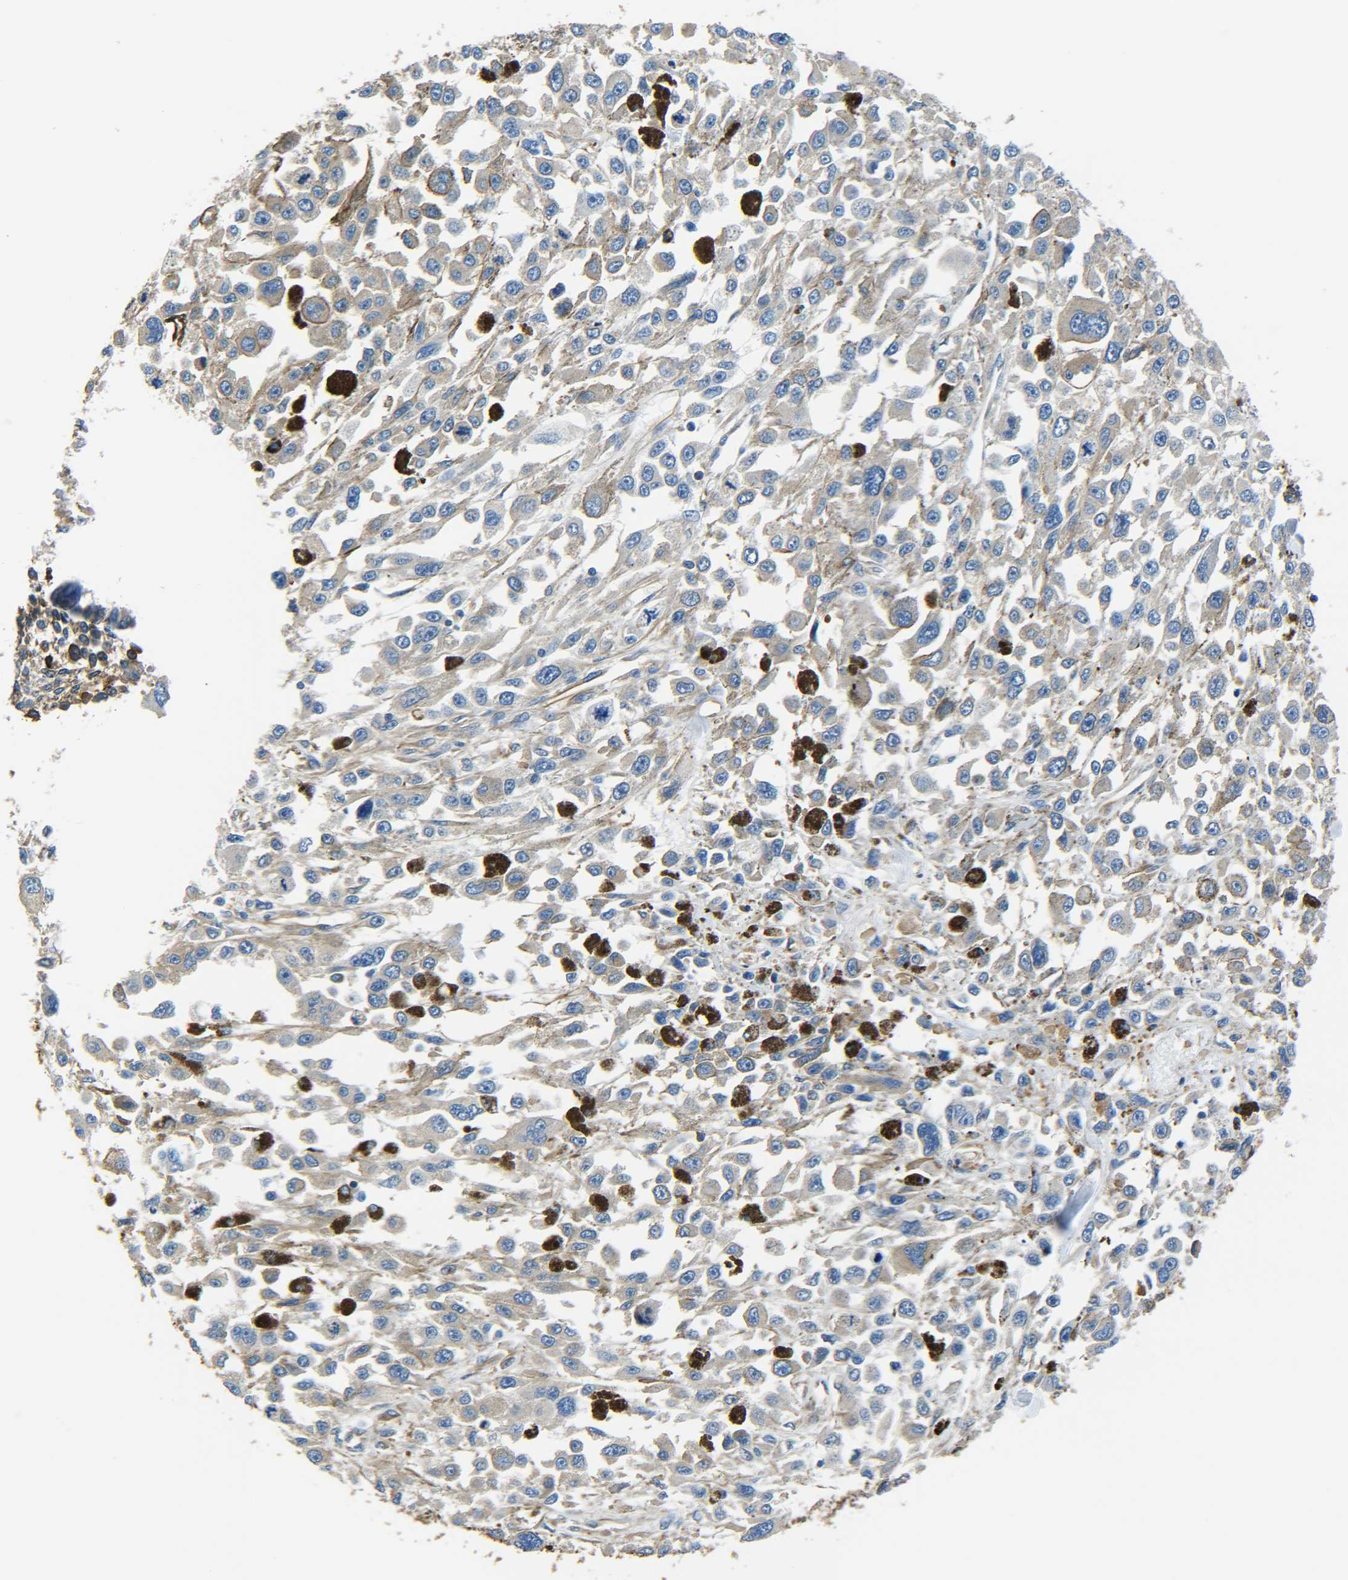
{"staining": {"intensity": "weak", "quantity": ">75%", "location": "cytoplasmic/membranous"}, "tissue": "melanoma", "cell_type": "Tumor cells", "image_type": "cancer", "snomed": [{"axis": "morphology", "description": "Malignant melanoma, Metastatic site"}, {"axis": "topography", "description": "Lymph node"}], "caption": "Brown immunohistochemical staining in malignant melanoma (metastatic site) displays weak cytoplasmic/membranous positivity in about >75% of tumor cells. (DAB (3,3'-diaminobenzidine) IHC with brightfield microscopy, high magnification).", "gene": "TUBB", "patient": {"sex": "male", "age": 59}}